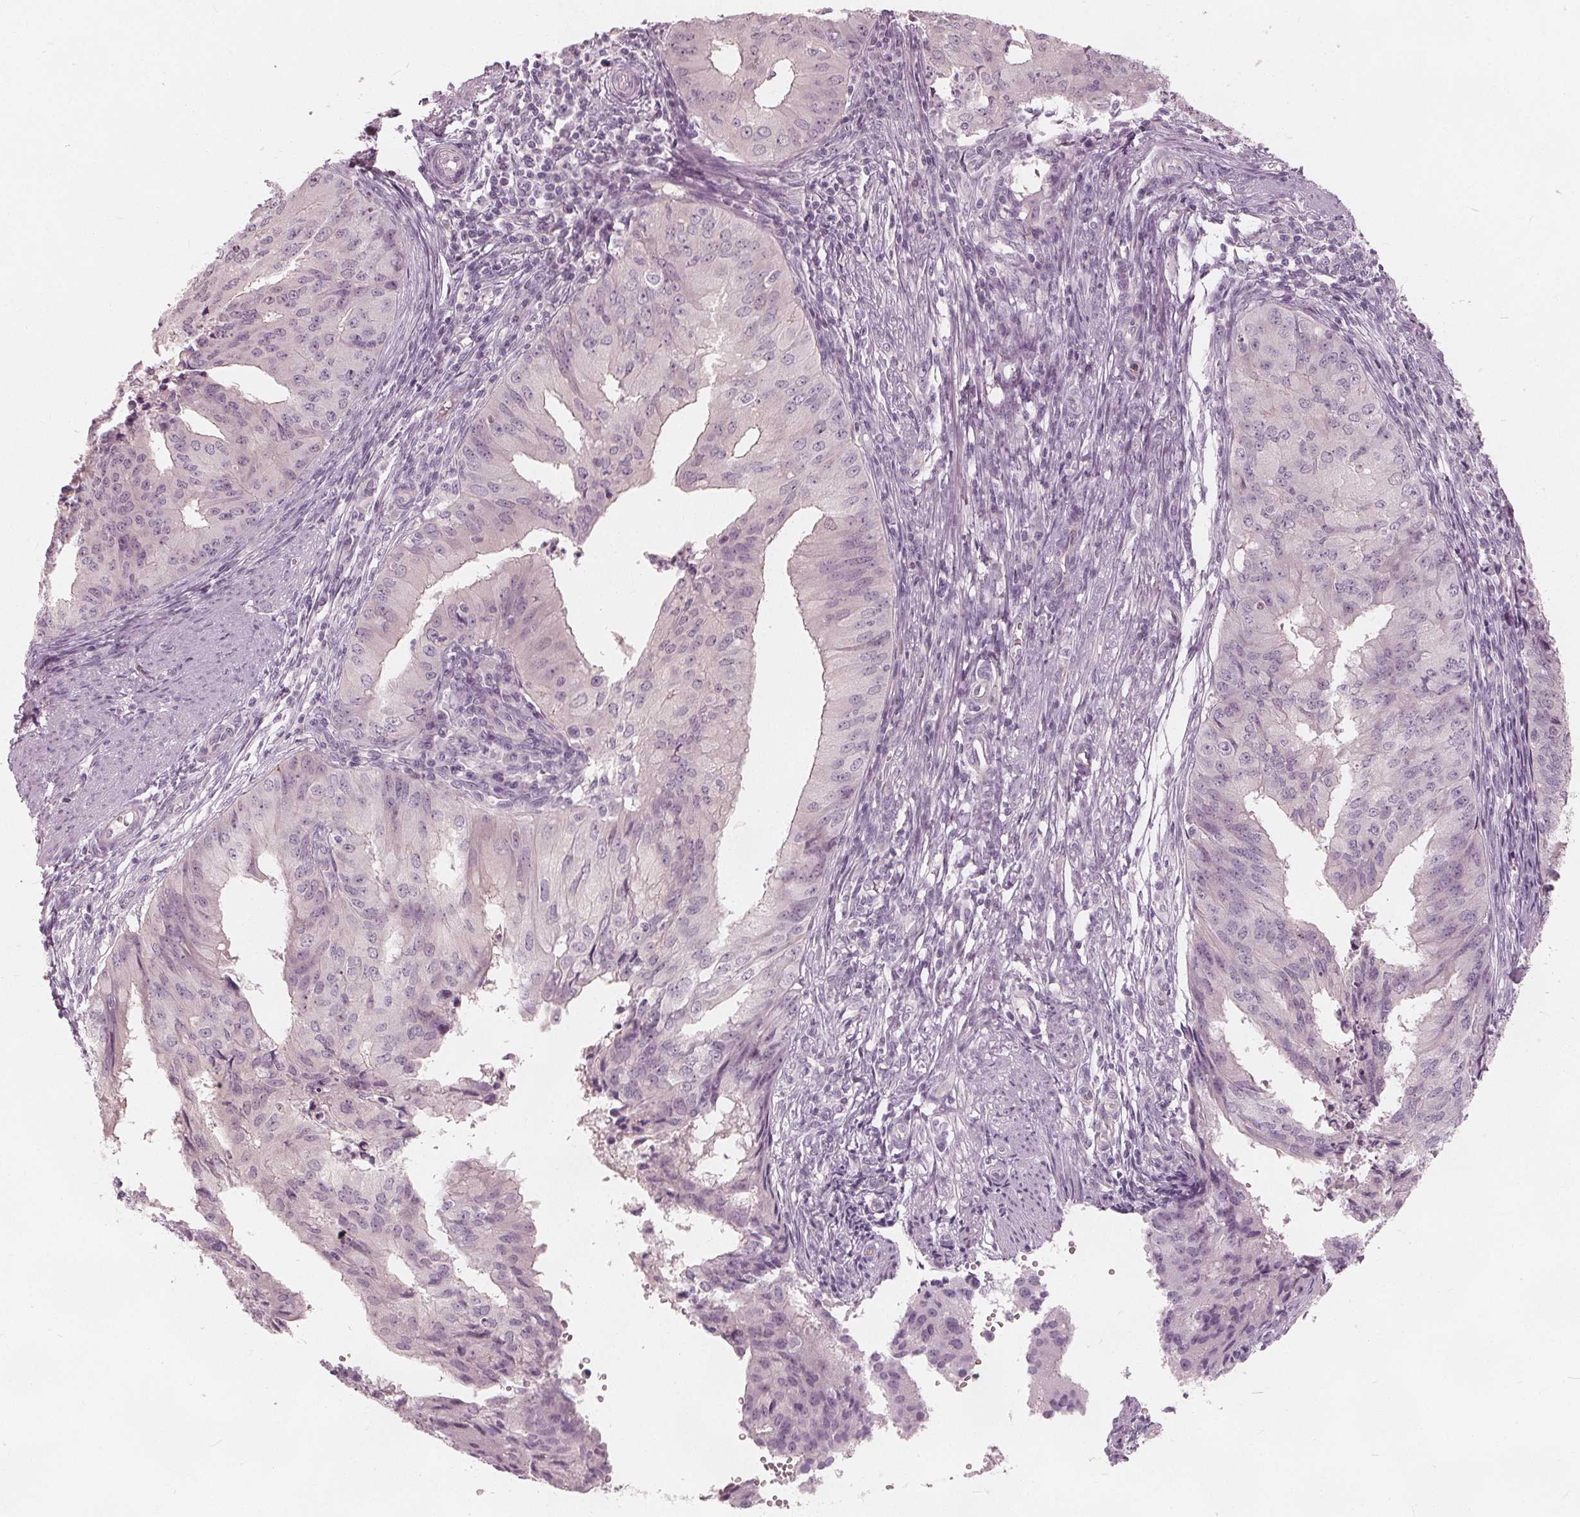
{"staining": {"intensity": "negative", "quantity": "none", "location": "none"}, "tissue": "endometrial cancer", "cell_type": "Tumor cells", "image_type": "cancer", "snomed": [{"axis": "morphology", "description": "Adenocarcinoma, NOS"}, {"axis": "topography", "description": "Endometrium"}], "caption": "Human endometrial cancer stained for a protein using IHC shows no staining in tumor cells.", "gene": "SAT2", "patient": {"sex": "female", "age": 50}}